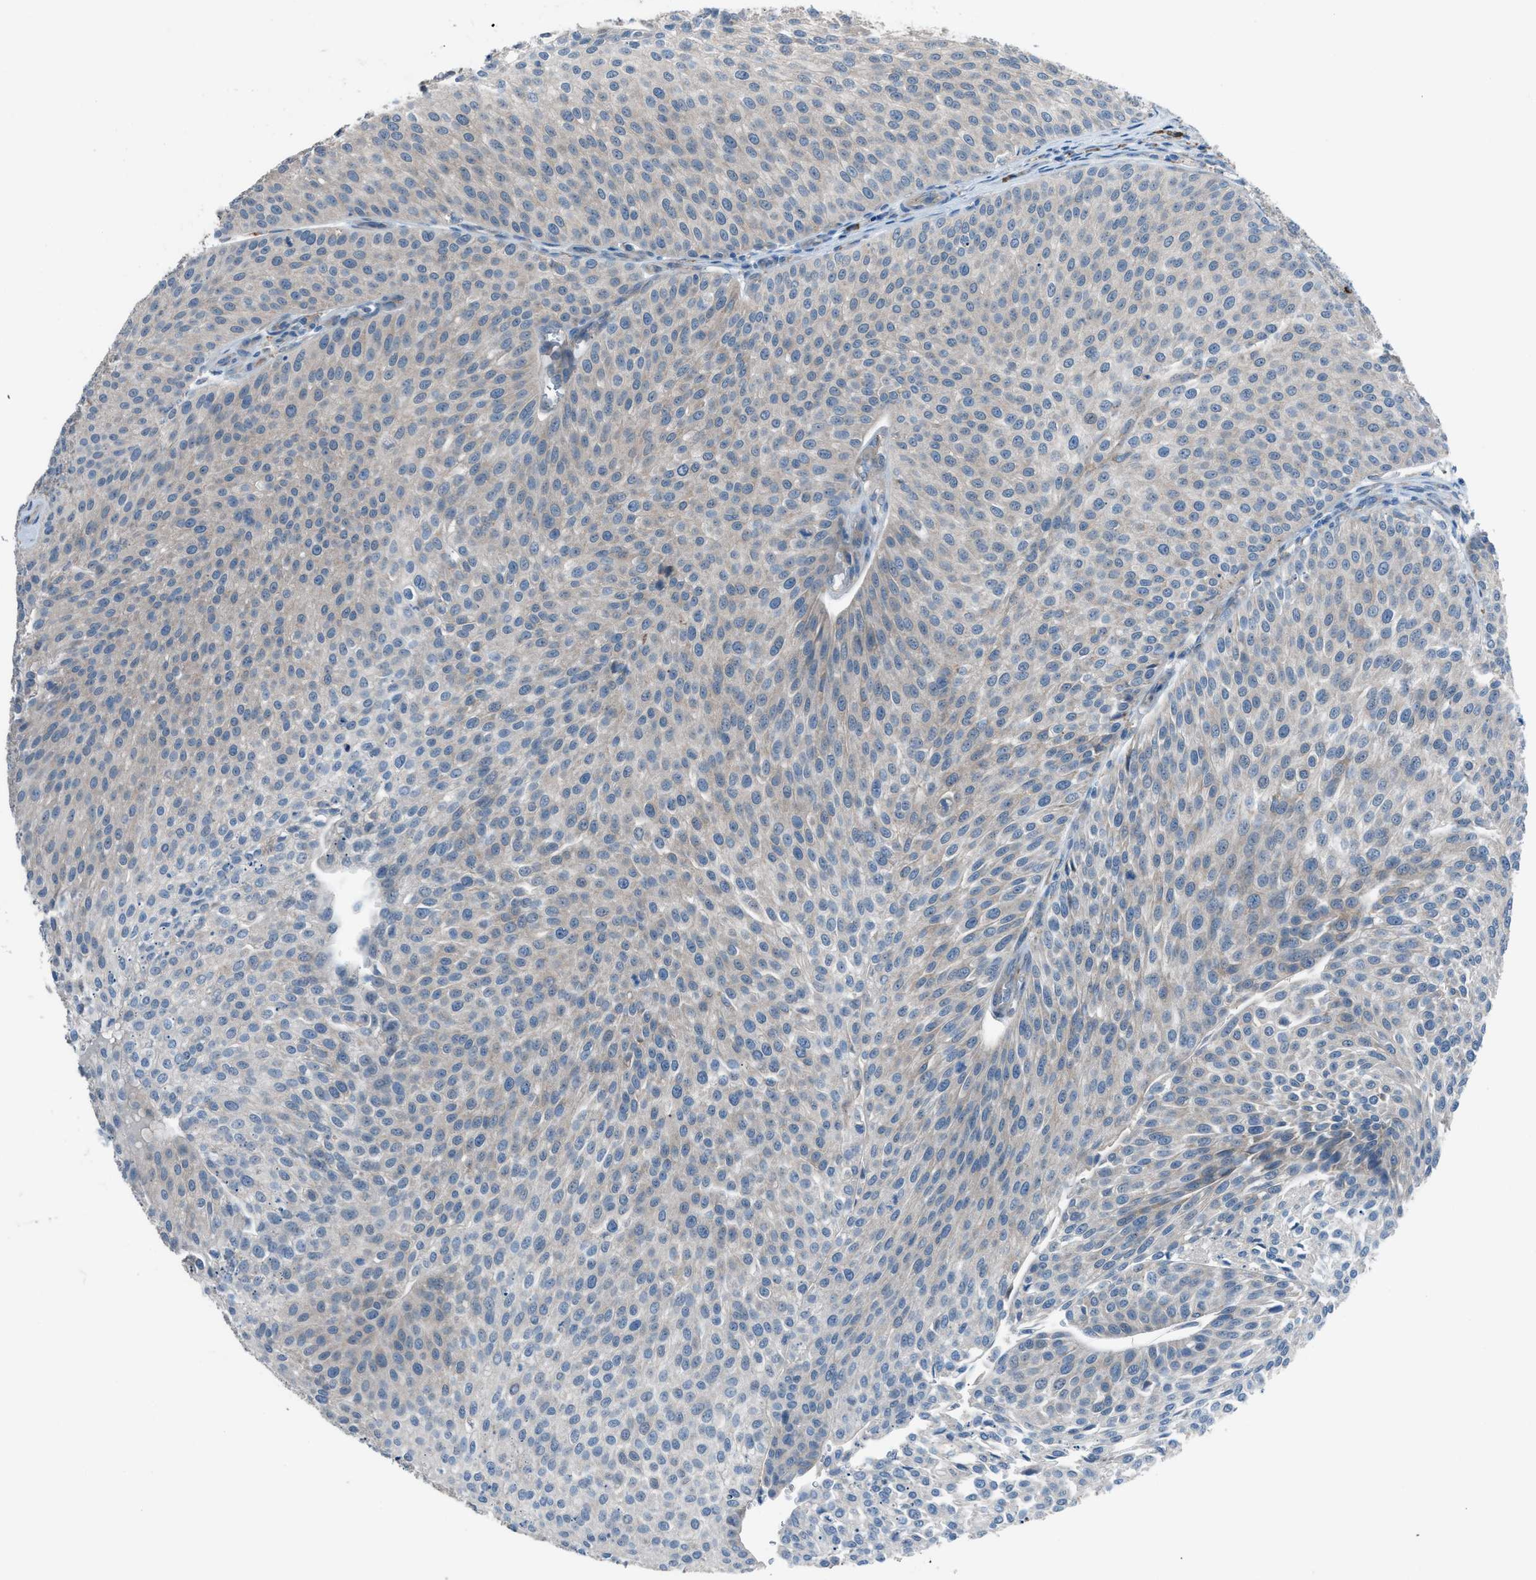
{"staining": {"intensity": "negative", "quantity": "none", "location": "none"}, "tissue": "urothelial cancer", "cell_type": "Tumor cells", "image_type": "cancer", "snomed": [{"axis": "morphology", "description": "Urothelial carcinoma, Low grade"}, {"axis": "topography", "description": "Smooth muscle"}, {"axis": "topography", "description": "Urinary bladder"}], "caption": "Immunohistochemical staining of urothelial cancer displays no significant expression in tumor cells.", "gene": "HEG1", "patient": {"sex": "male", "age": 60}}